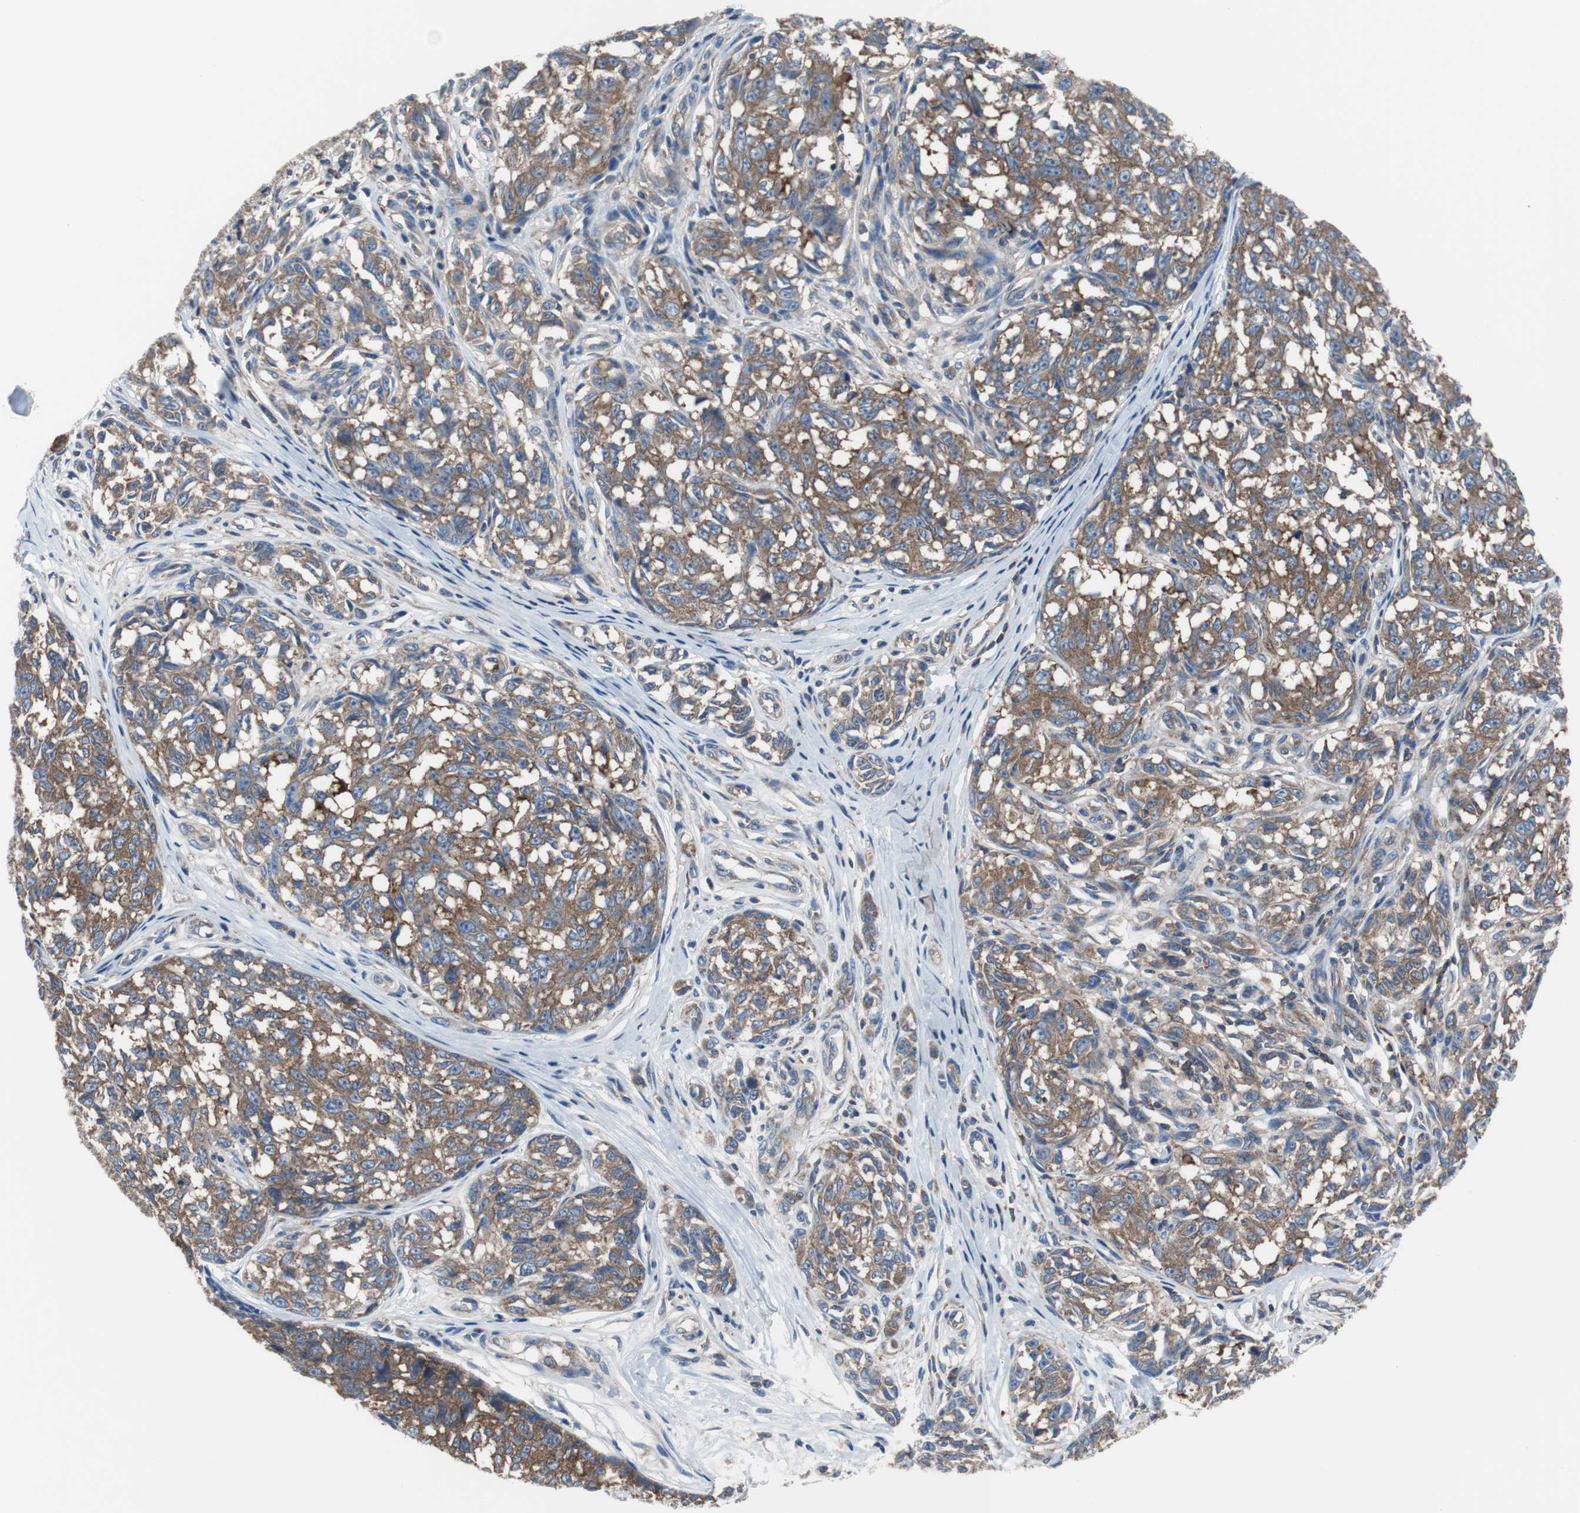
{"staining": {"intensity": "moderate", "quantity": ">75%", "location": "cytoplasmic/membranous"}, "tissue": "melanoma", "cell_type": "Tumor cells", "image_type": "cancer", "snomed": [{"axis": "morphology", "description": "Malignant melanoma, NOS"}, {"axis": "topography", "description": "Skin"}], "caption": "Protein expression analysis of melanoma demonstrates moderate cytoplasmic/membranous staining in about >75% of tumor cells. Immunohistochemistry stains the protein of interest in brown and the nuclei are stained blue.", "gene": "BRAF", "patient": {"sex": "female", "age": 64}}